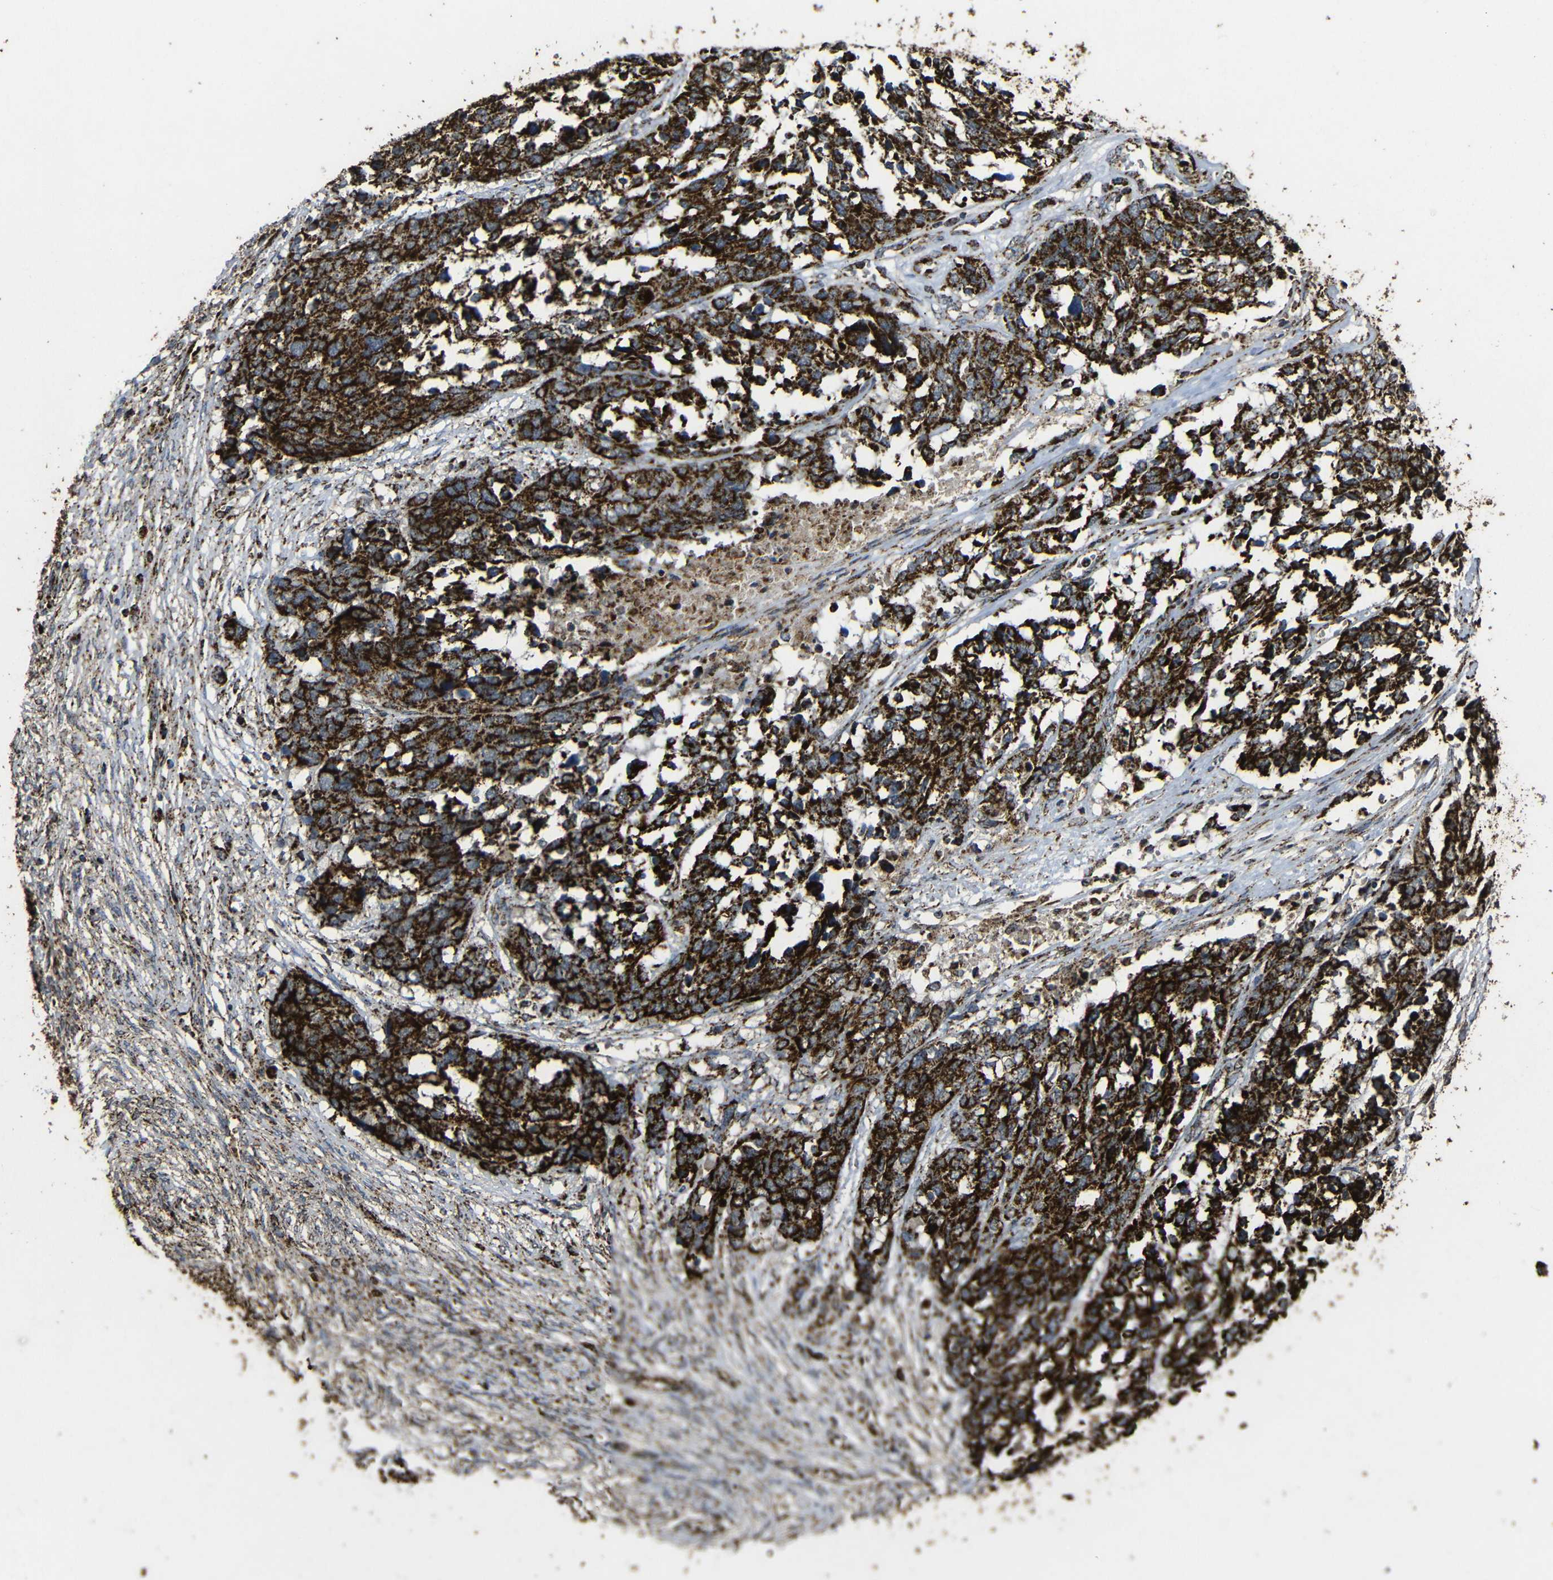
{"staining": {"intensity": "strong", "quantity": ">75%", "location": "cytoplasmic/membranous"}, "tissue": "ovarian cancer", "cell_type": "Tumor cells", "image_type": "cancer", "snomed": [{"axis": "morphology", "description": "Cystadenocarcinoma, serous, NOS"}, {"axis": "topography", "description": "Ovary"}], "caption": "A high-resolution histopathology image shows immunohistochemistry (IHC) staining of ovarian cancer (serous cystadenocarcinoma), which shows strong cytoplasmic/membranous staining in about >75% of tumor cells.", "gene": "ATP5F1A", "patient": {"sex": "female", "age": 44}}